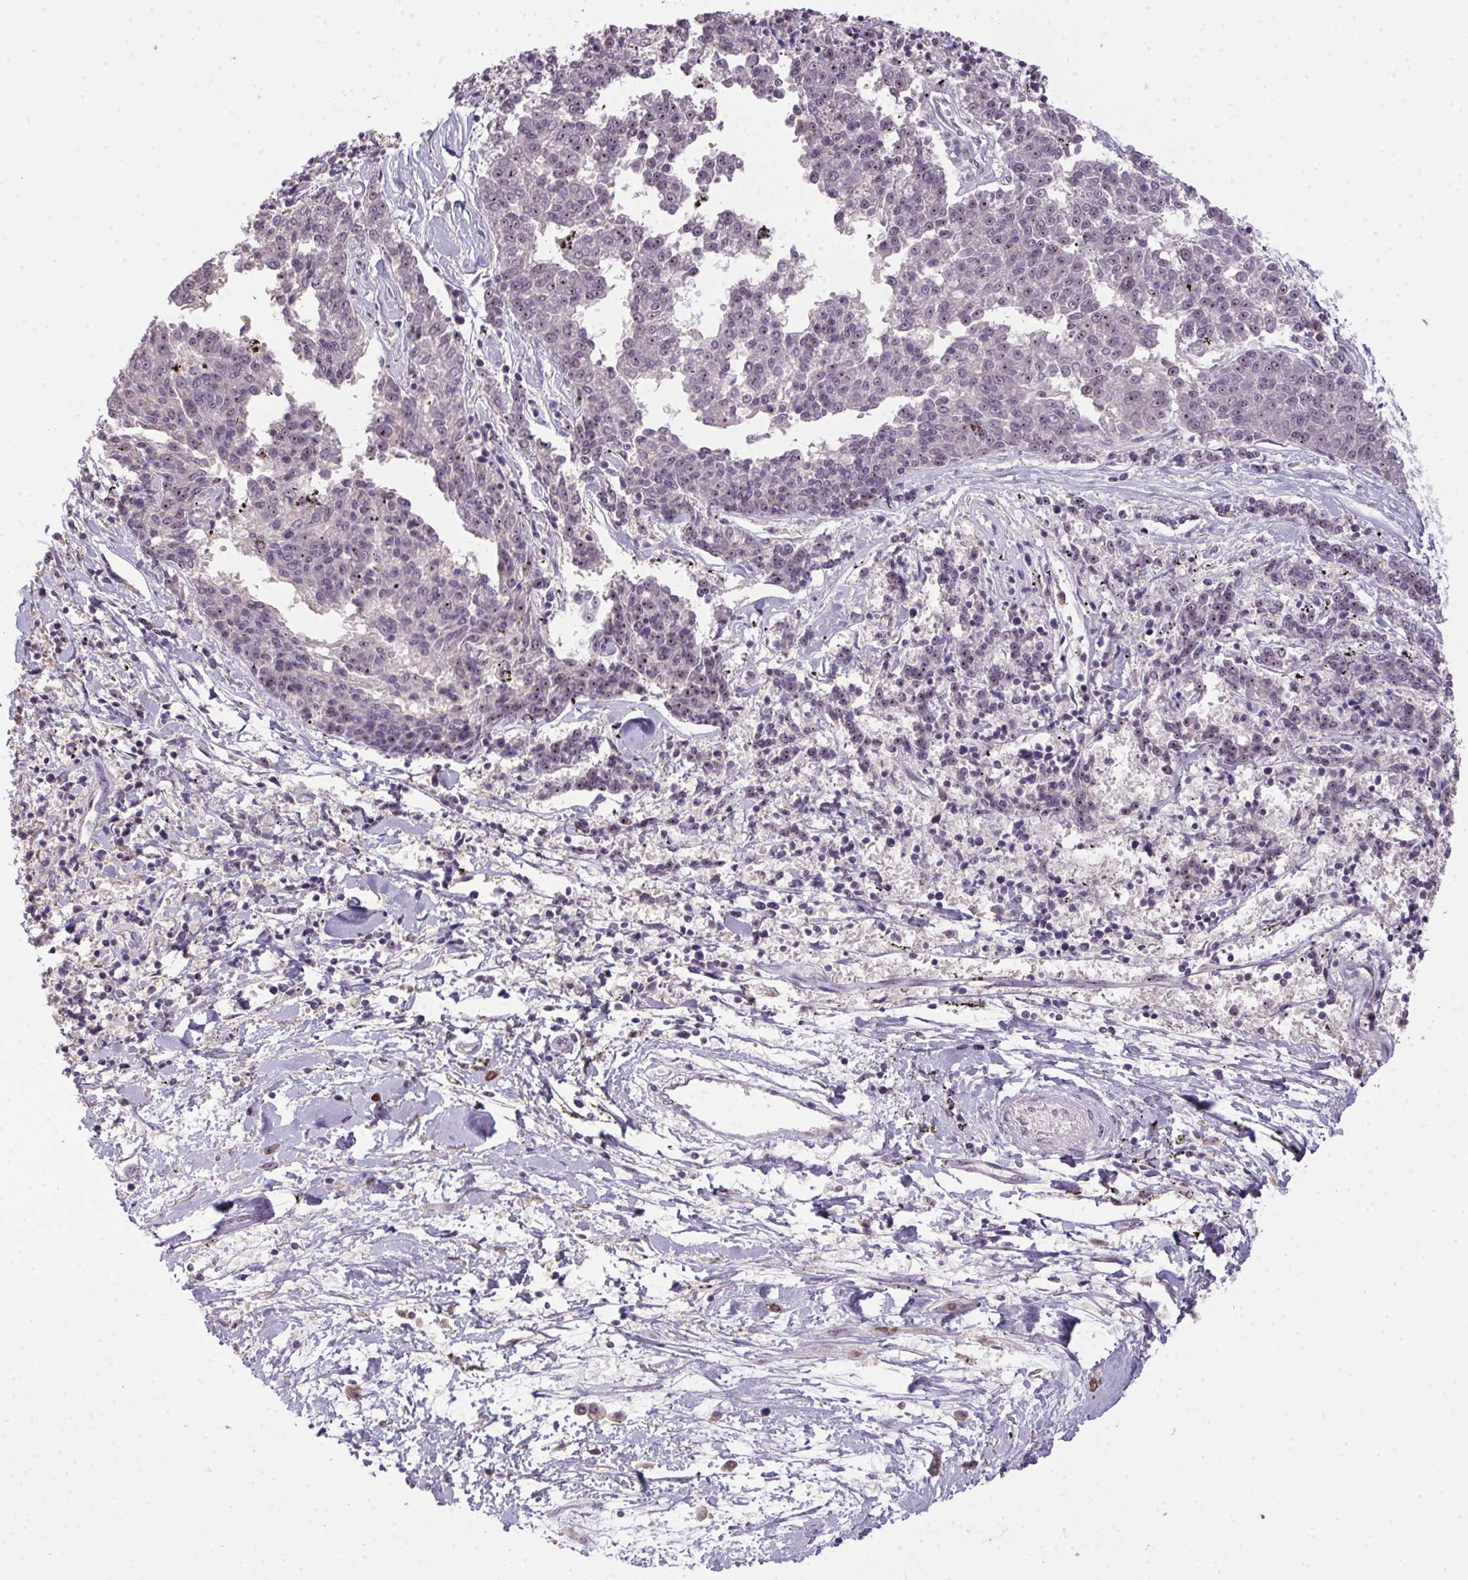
{"staining": {"intensity": "weak", "quantity": ">75%", "location": "nuclear"}, "tissue": "melanoma", "cell_type": "Tumor cells", "image_type": "cancer", "snomed": [{"axis": "morphology", "description": "Malignant melanoma, NOS"}, {"axis": "topography", "description": "Skin"}], "caption": "DAB (3,3'-diaminobenzidine) immunohistochemical staining of malignant melanoma exhibits weak nuclear protein staining in about >75% of tumor cells.", "gene": "BATF2", "patient": {"sex": "female", "age": 72}}